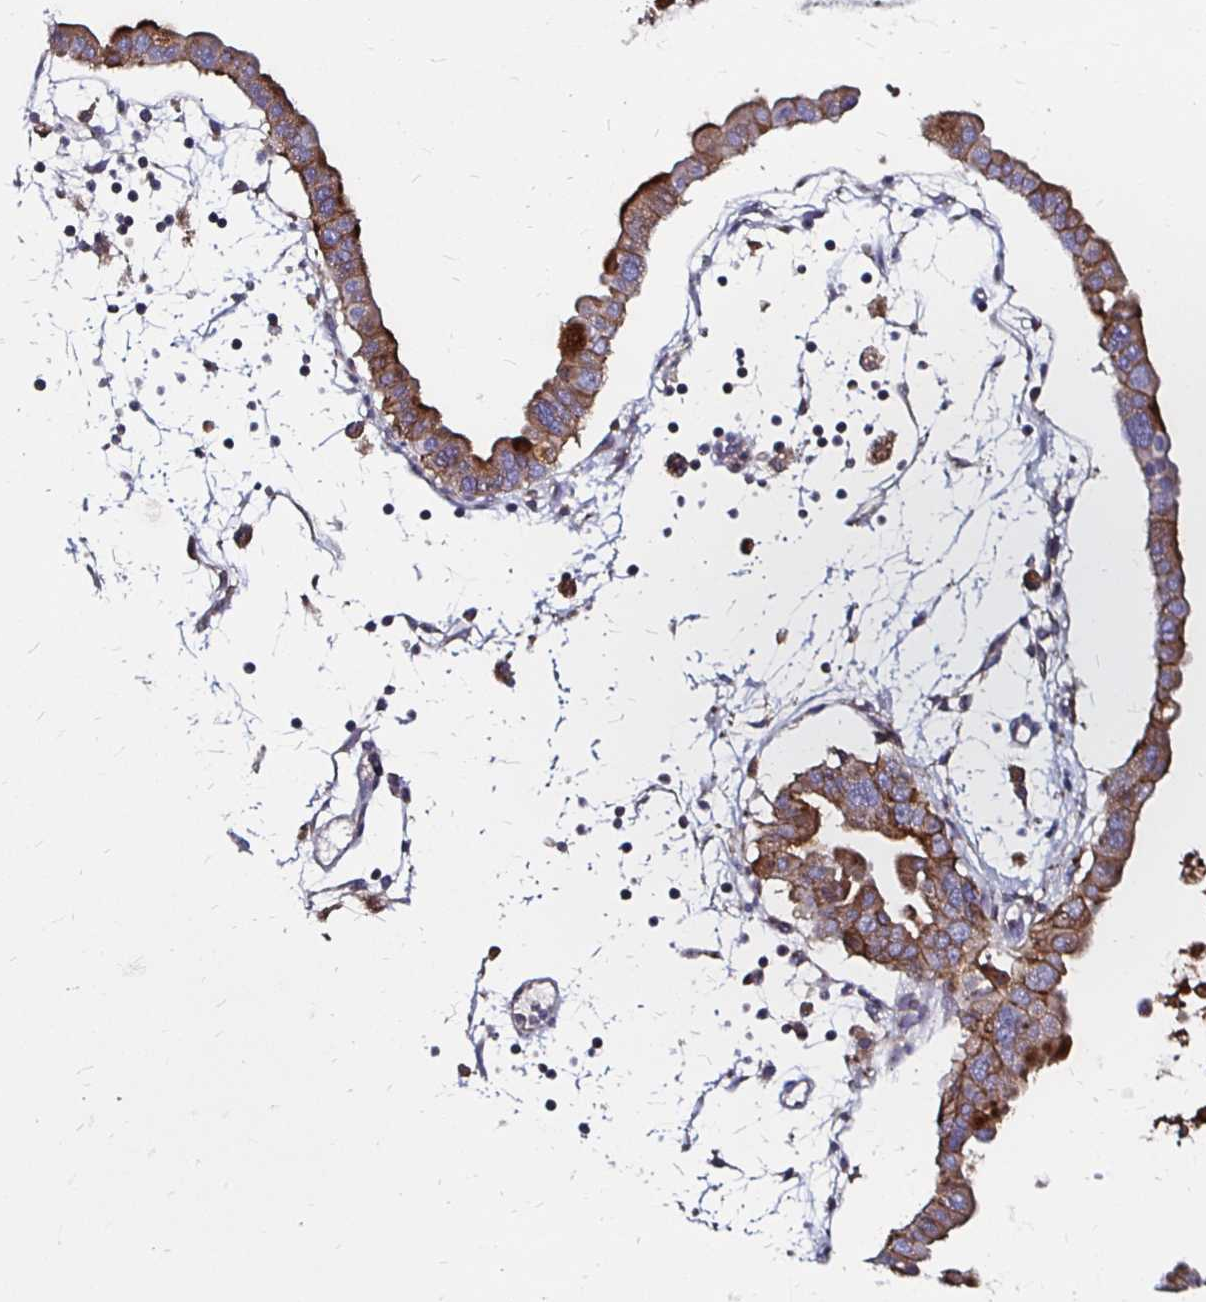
{"staining": {"intensity": "moderate", "quantity": ">75%", "location": "cytoplasmic/membranous"}, "tissue": "ovarian cancer", "cell_type": "Tumor cells", "image_type": "cancer", "snomed": [{"axis": "morphology", "description": "Cystadenocarcinoma, mucinous, NOS"}, {"axis": "topography", "description": "Ovary"}], "caption": "Ovarian cancer (mucinous cystadenocarcinoma) stained with immunohistochemistry displays moderate cytoplasmic/membranous staining in about >75% of tumor cells. (Stains: DAB in brown, nuclei in blue, Microscopy: brightfield microscopy at high magnification).", "gene": "NCSTN", "patient": {"sex": "female", "age": 61}}